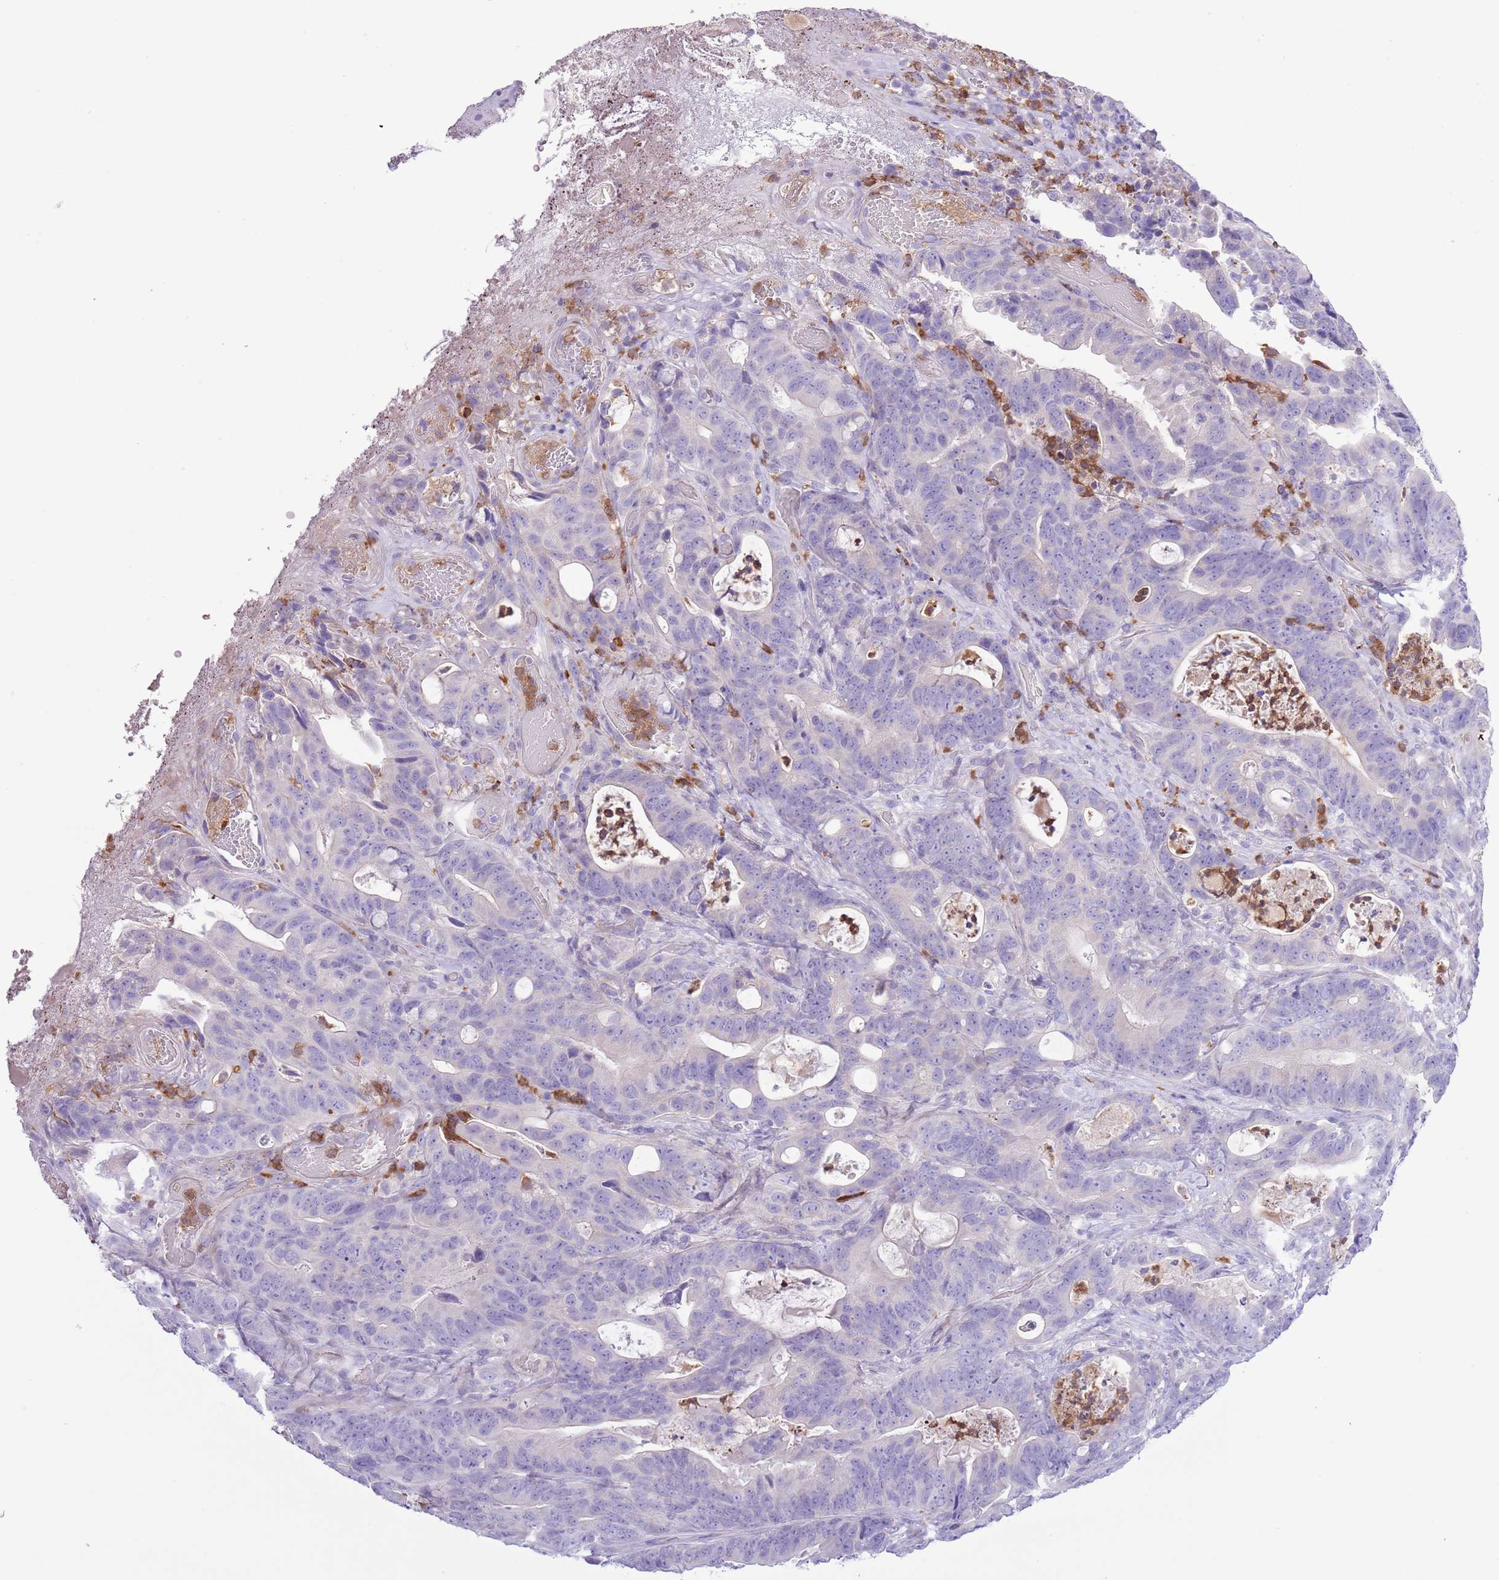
{"staining": {"intensity": "negative", "quantity": "none", "location": "none"}, "tissue": "colorectal cancer", "cell_type": "Tumor cells", "image_type": "cancer", "snomed": [{"axis": "morphology", "description": "Adenocarcinoma, NOS"}, {"axis": "topography", "description": "Colon"}], "caption": "DAB immunohistochemical staining of colorectal adenocarcinoma exhibits no significant positivity in tumor cells.", "gene": "OR6M1", "patient": {"sex": "female", "age": 82}}